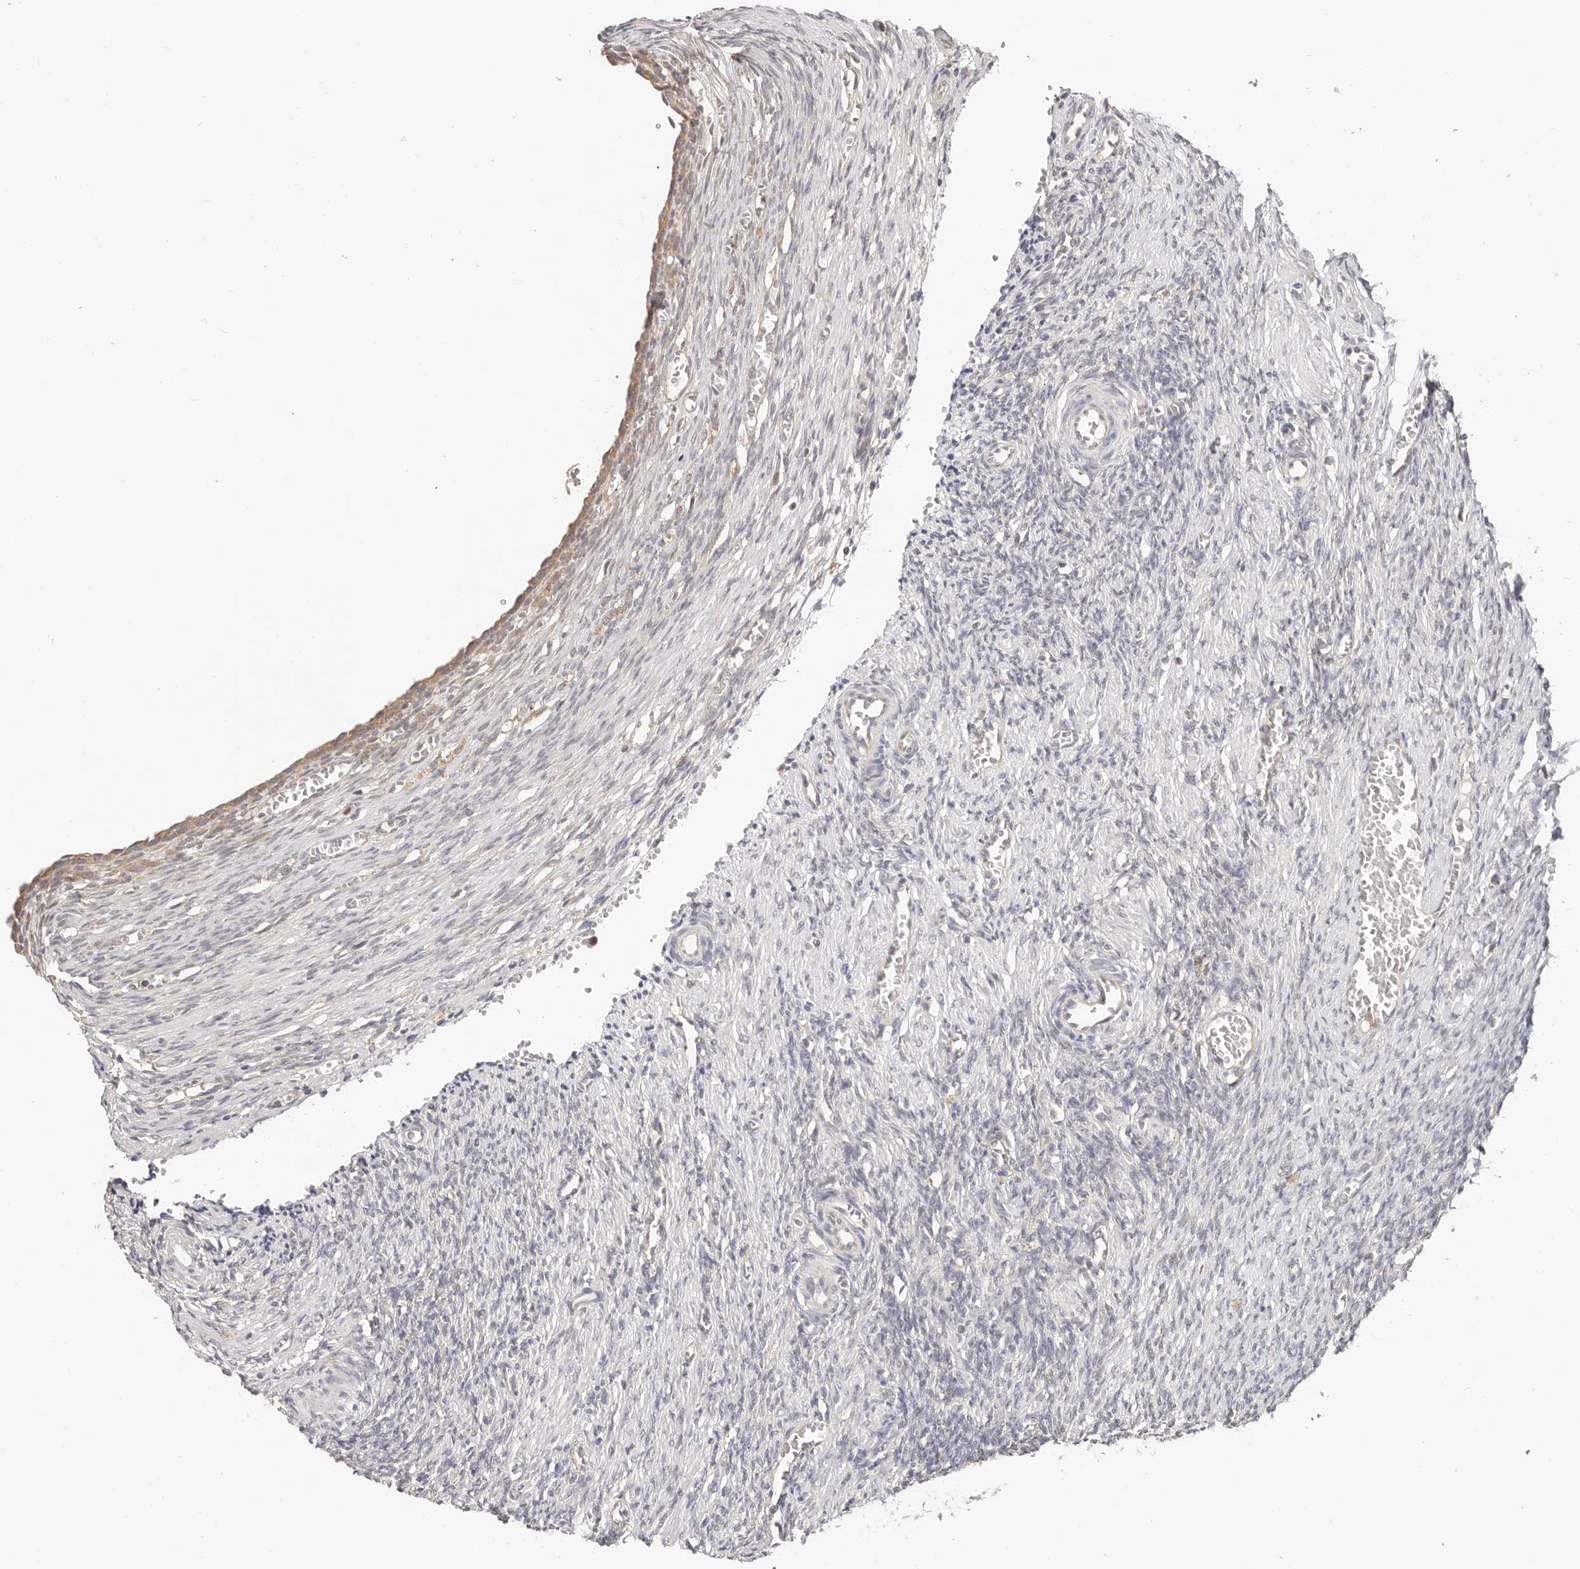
{"staining": {"intensity": "weak", "quantity": ">75%", "location": "cytoplasmic/membranous"}, "tissue": "ovary", "cell_type": "Follicle cells", "image_type": "normal", "snomed": [{"axis": "morphology", "description": "Normal tissue, NOS"}, {"axis": "topography", "description": "Ovary"}], "caption": "Immunohistochemistry (IHC) (DAB) staining of normal ovary displays weak cytoplasmic/membranous protein expression in approximately >75% of follicle cells.", "gene": "DTNBP1", "patient": {"sex": "female", "age": 27}}